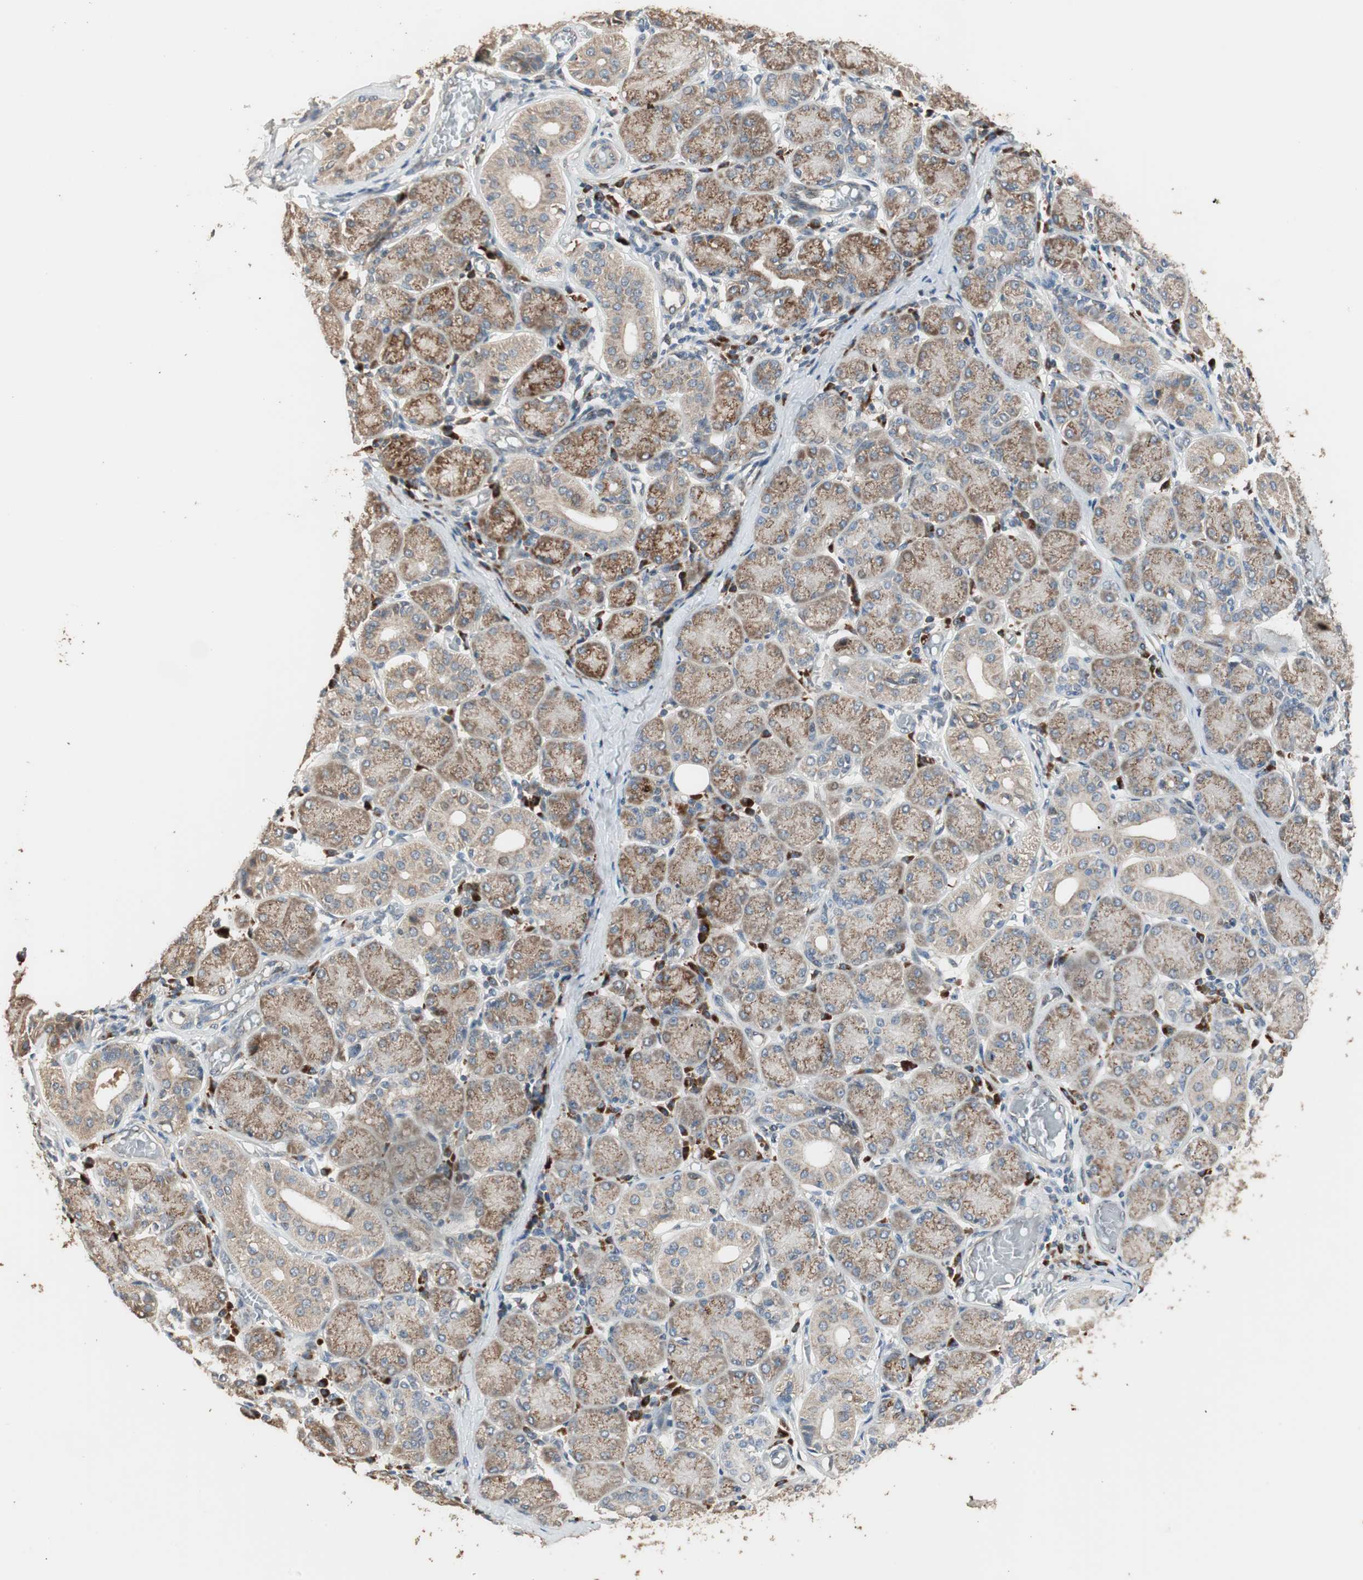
{"staining": {"intensity": "moderate", "quantity": ">75%", "location": "cytoplasmic/membranous"}, "tissue": "salivary gland", "cell_type": "Glandular cells", "image_type": "normal", "snomed": [{"axis": "morphology", "description": "Normal tissue, NOS"}, {"axis": "topography", "description": "Salivary gland"}], "caption": "A brown stain shows moderate cytoplasmic/membranous expression of a protein in glandular cells of unremarkable salivary gland.", "gene": "RARRES1", "patient": {"sex": "female", "age": 24}}